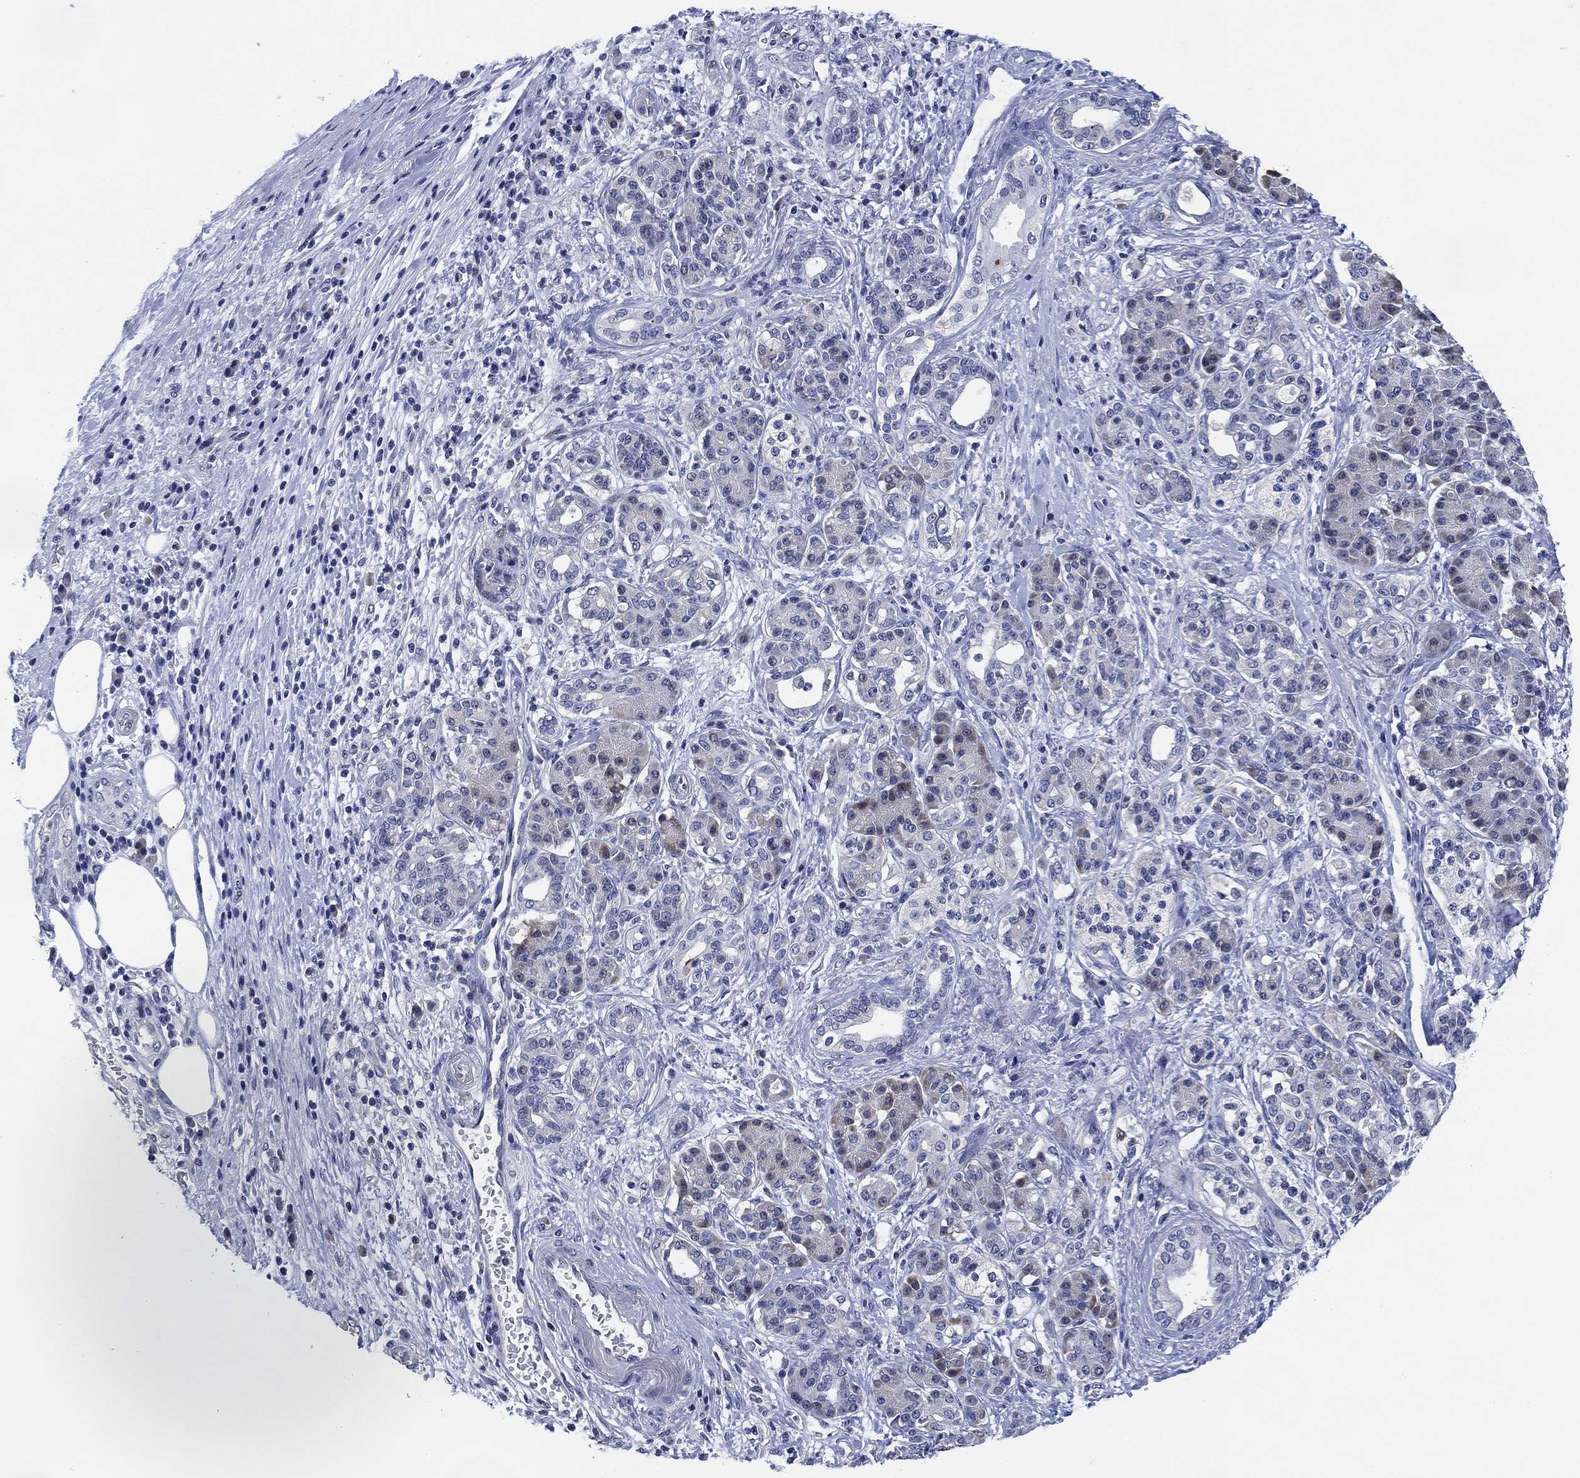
{"staining": {"intensity": "negative", "quantity": "none", "location": "none"}, "tissue": "pancreatic cancer", "cell_type": "Tumor cells", "image_type": "cancer", "snomed": [{"axis": "morphology", "description": "Adenocarcinoma, NOS"}, {"axis": "topography", "description": "Pancreas"}], "caption": "DAB (3,3'-diaminobenzidine) immunohistochemical staining of human pancreatic adenocarcinoma reveals no significant staining in tumor cells.", "gene": "DAZL", "patient": {"sex": "female", "age": 73}}